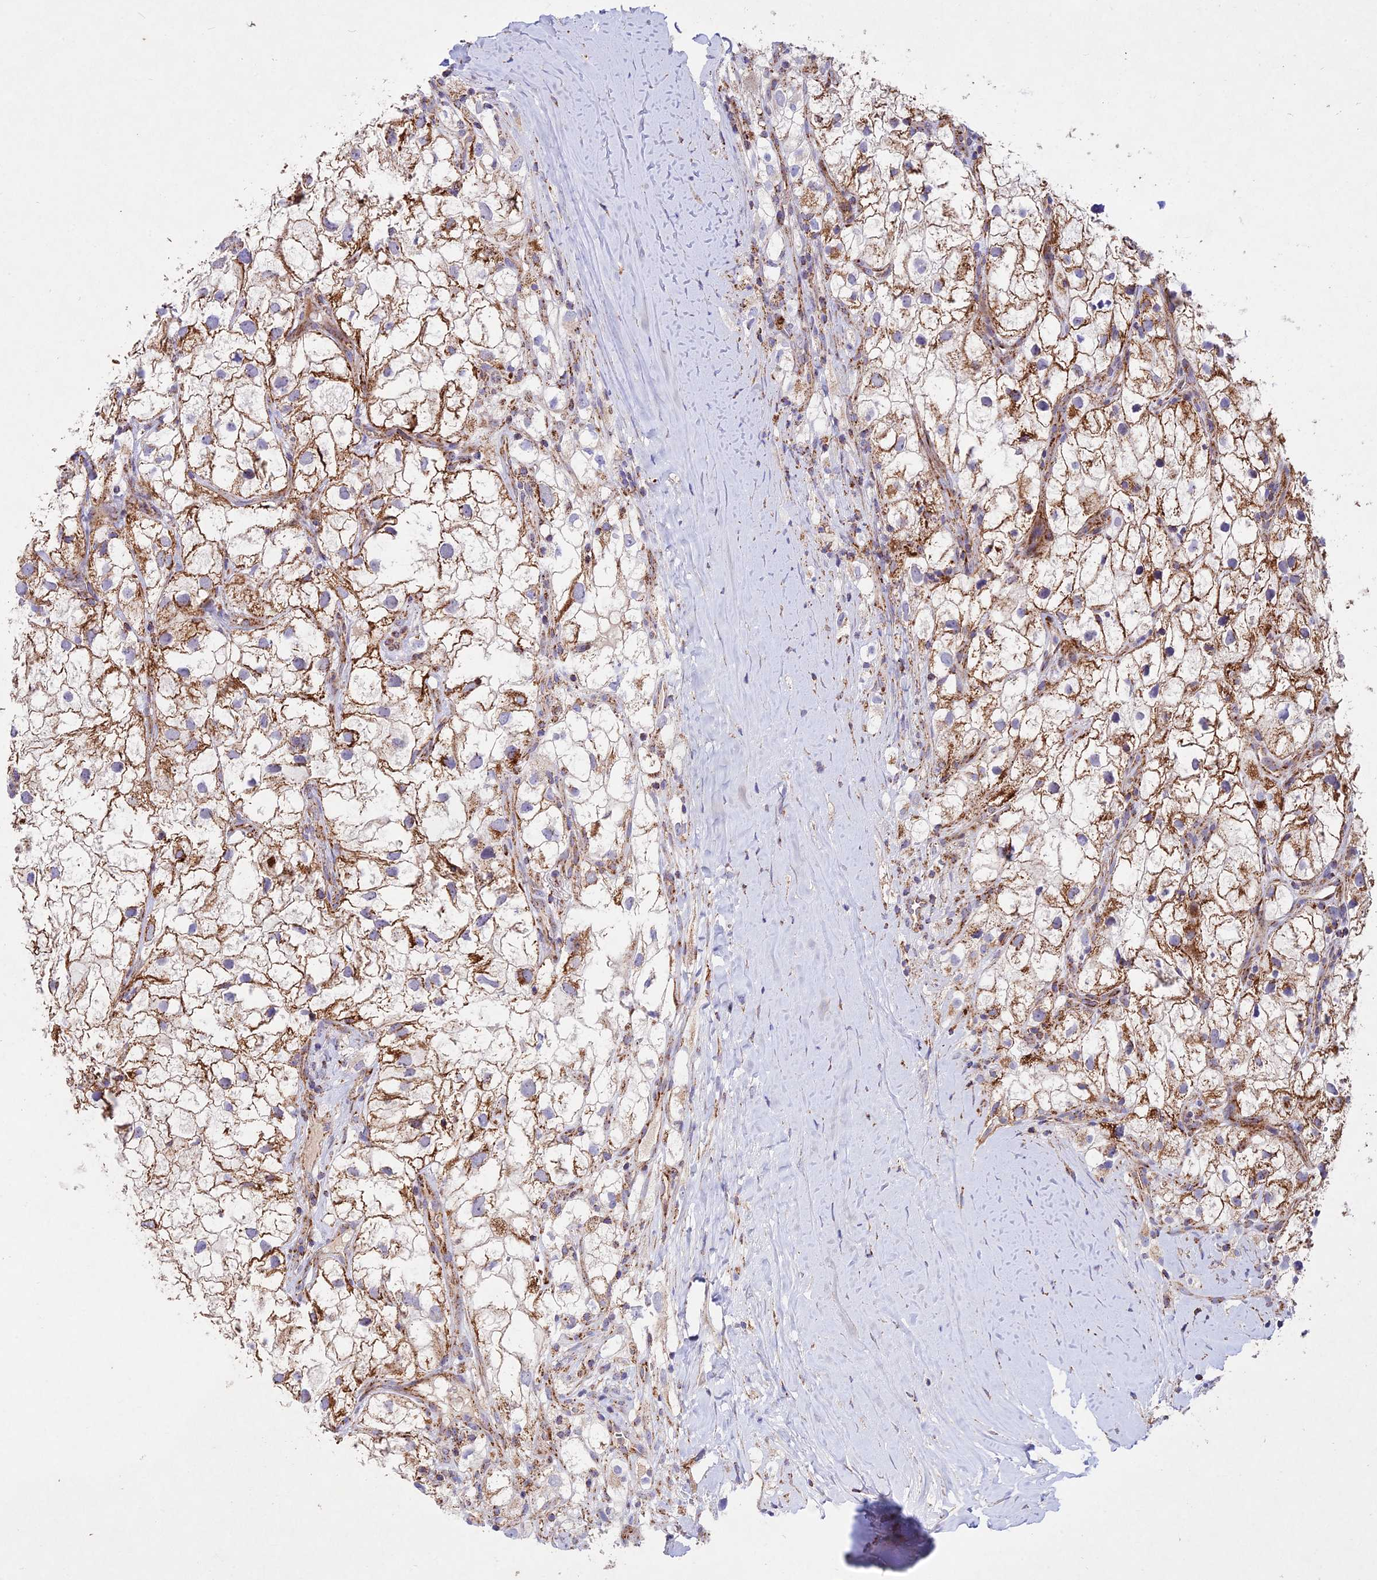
{"staining": {"intensity": "moderate", "quantity": "25%-75%", "location": "cytoplasmic/membranous"}, "tissue": "renal cancer", "cell_type": "Tumor cells", "image_type": "cancer", "snomed": [{"axis": "morphology", "description": "Adenocarcinoma, NOS"}, {"axis": "topography", "description": "Kidney"}], "caption": "Protein analysis of renal adenocarcinoma tissue reveals moderate cytoplasmic/membranous expression in about 25%-75% of tumor cells.", "gene": "KHDC3L", "patient": {"sex": "male", "age": 59}}